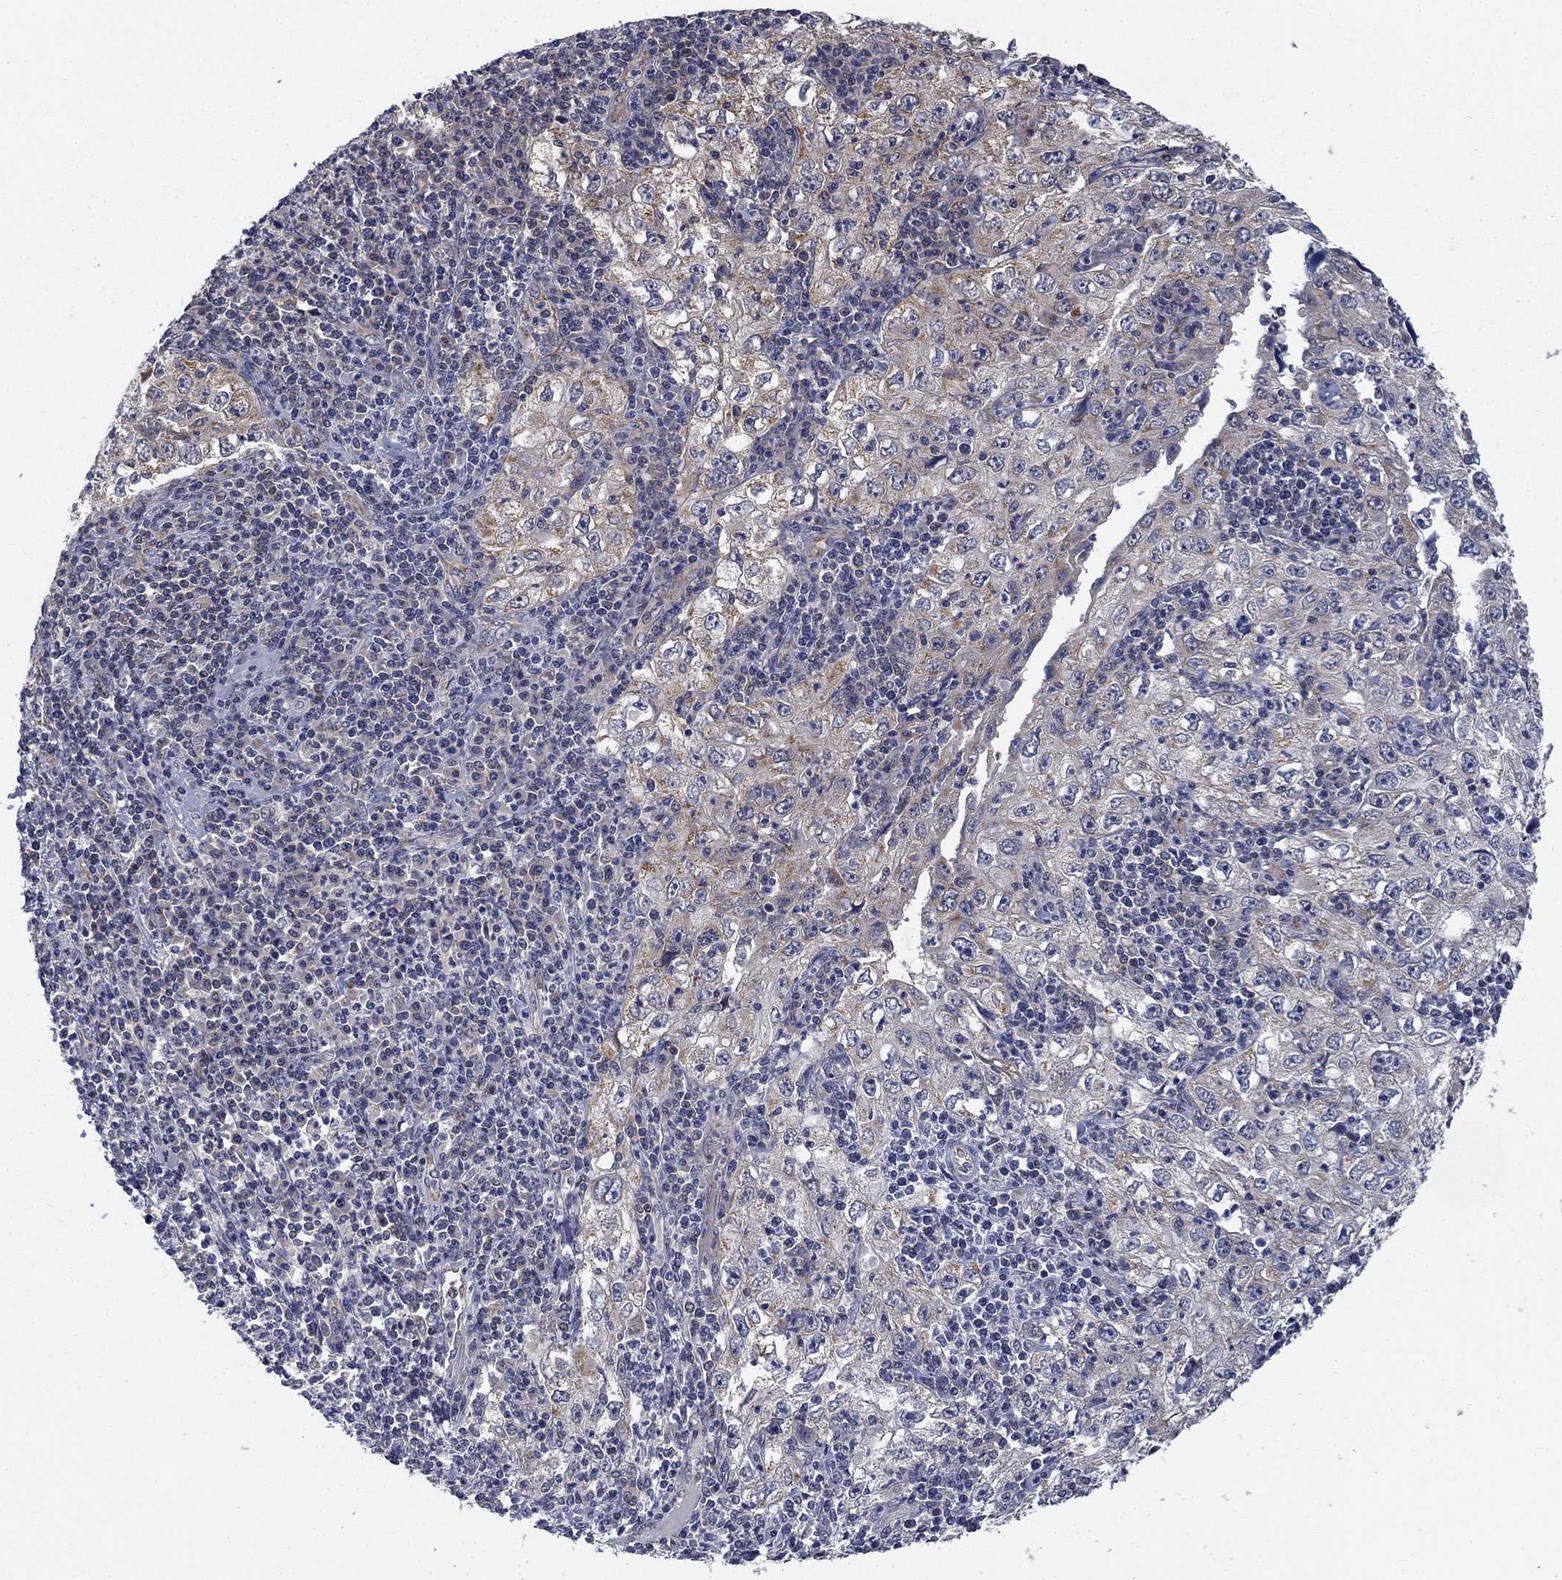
{"staining": {"intensity": "weak", "quantity": "<25%", "location": "cytoplasmic/membranous"}, "tissue": "cervical cancer", "cell_type": "Tumor cells", "image_type": "cancer", "snomed": [{"axis": "morphology", "description": "Squamous cell carcinoma, NOS"}, {"axis": "topography", "description": "Cervix"}], "caption": "Immunohistochemistry image of neoplastic tissue: human cervical cancer stained with DAB (3,3'-diaminobenzidine) exhibits no significant protein expression in tumor cells.", "gene": "NME7", "patient": {"sex": "female", "age": 24}}